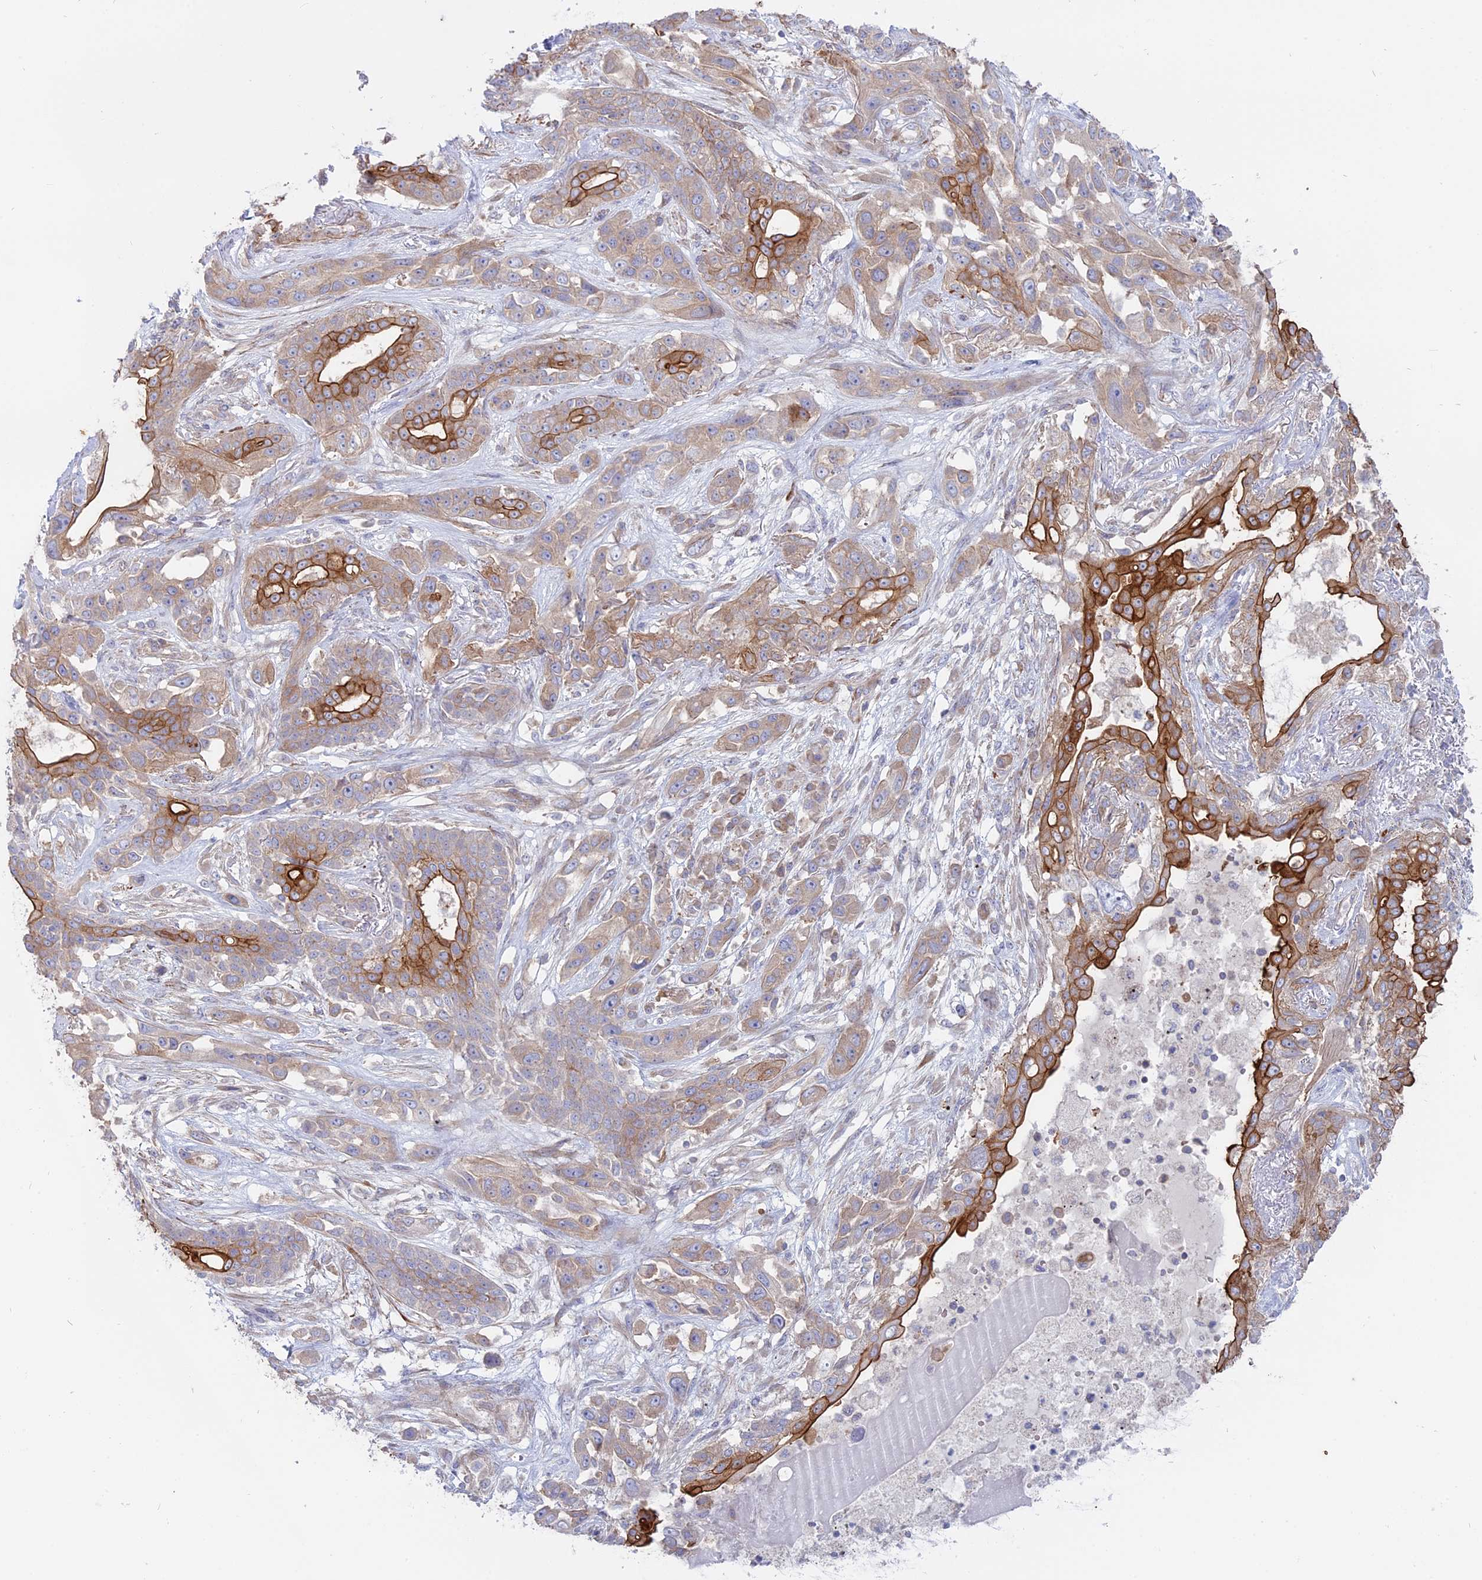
{"staining": {"intensity": "strong", "quantity": "<25%", "location": "cytoplasmic/membranous"}, "tissue": "lung cancer", "cell_type": "Tumor cells", "image_type": "cancer", "snomed": [{"axis": "morphology", "description": "Squamous cell carcinoma, NOS"}, {"axis": "topography", "description": "Lung"}], "caption": "A micrograph showing strong cytoplasmic/membranous staining in about <25% of tumor cells in lung cancer, as visualized by brown immunohistochemical staining.", "gene": "MYO5B", "patient": {"sex": "female", "age": 70}}